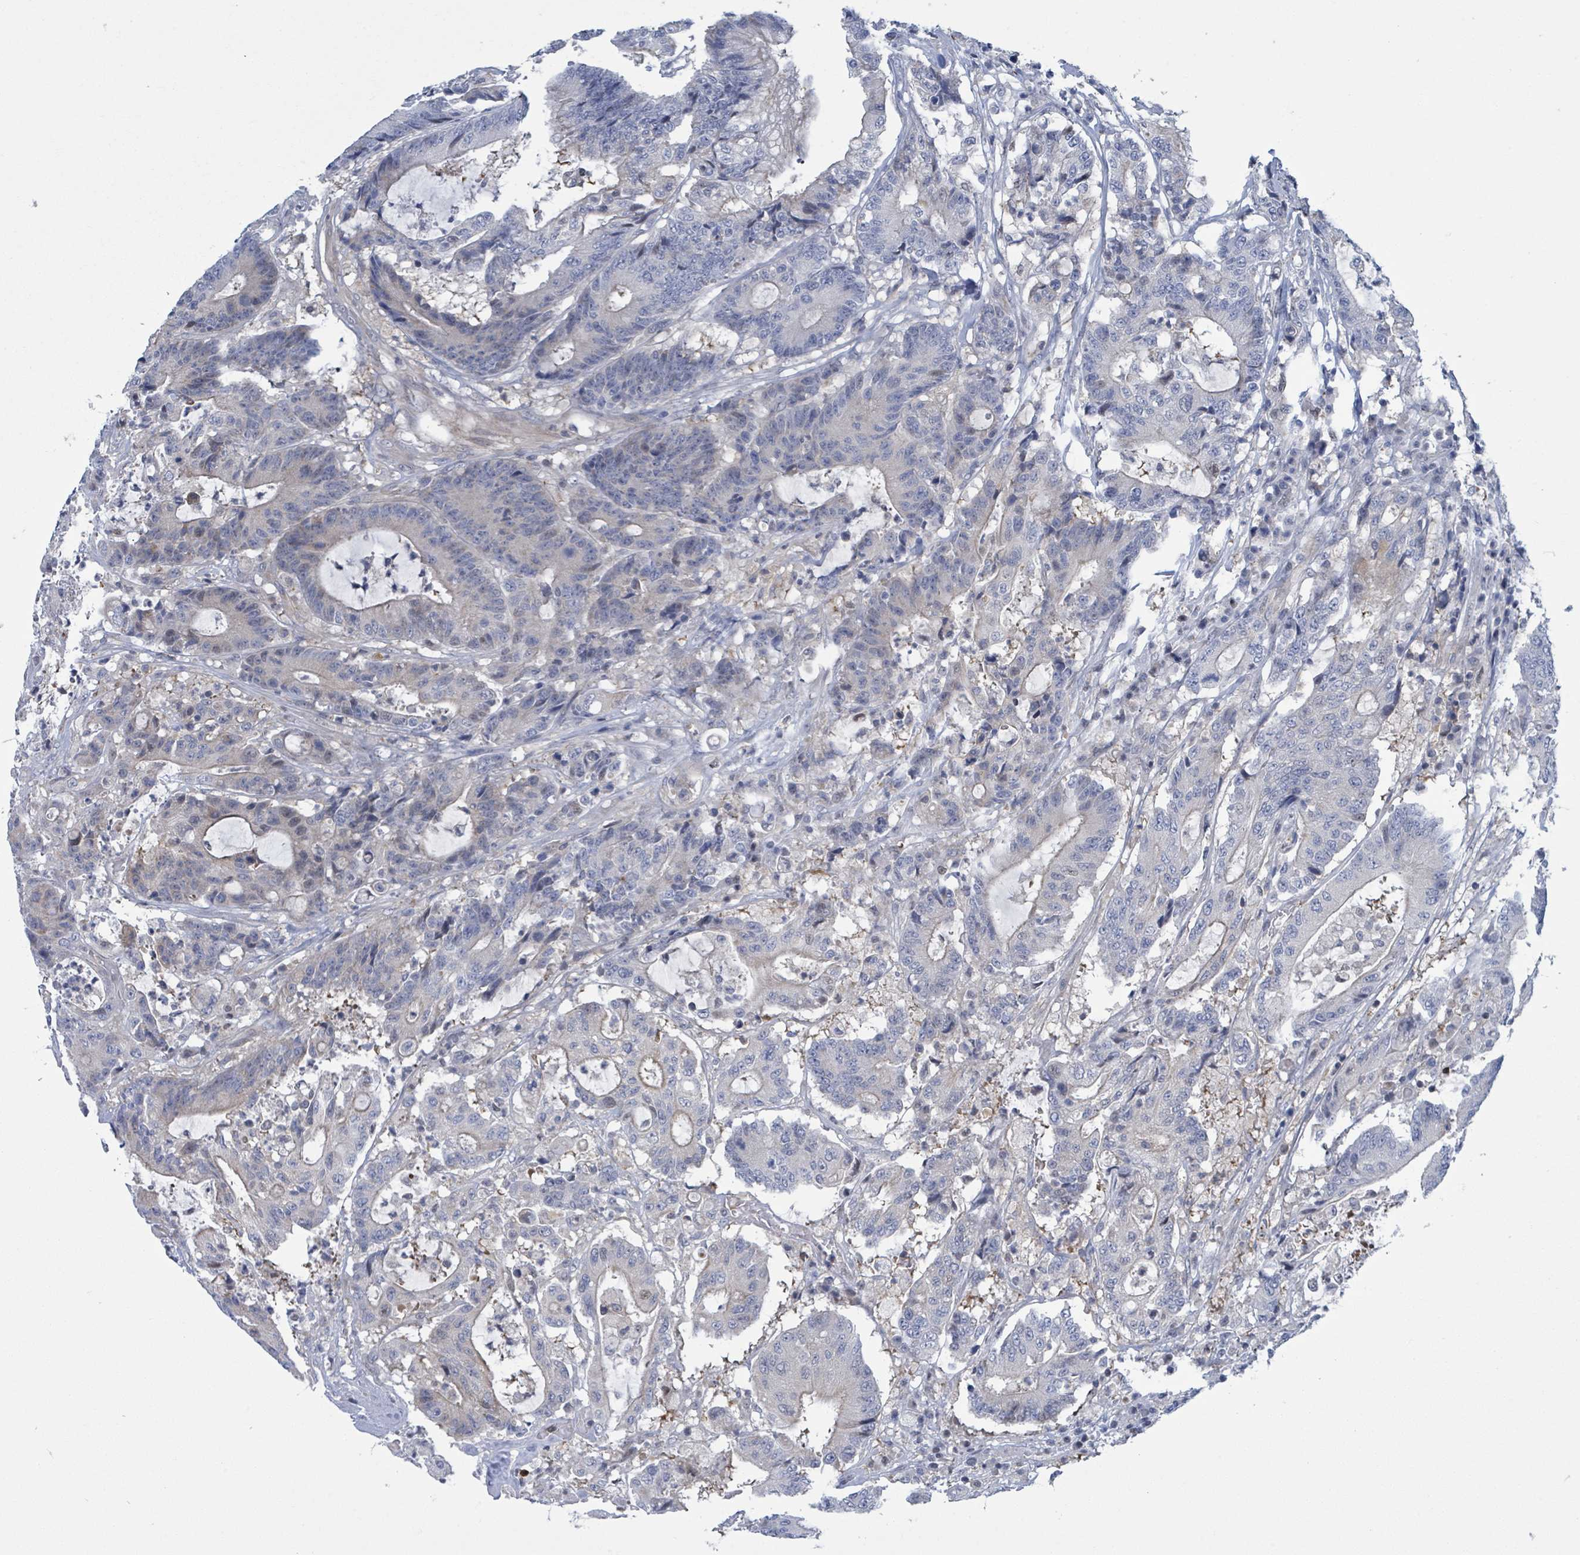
{"staining": {"intensity": "negative", "quantity": "none", "location": "none"}, "tissue": "colorectal cancer", "cell_type": "Tumor cells", "image_type": "cancer", "snomed": [{"axis": "morphology", "description": "Adenocarcinoma, NOS"}, {"axis": "topography", "description": "Colon"}], "caption": "Immunohistochemistry photomicrograph of colorectal adenocarcinoma stained for a protein (brown), which exhibits no staining in tumor cells. (Immunohistochemistry (ihc), brightfield microscopy, high magnification).", "gene": "DGKZ", "patient": {"sex": "female", "age": 84}}